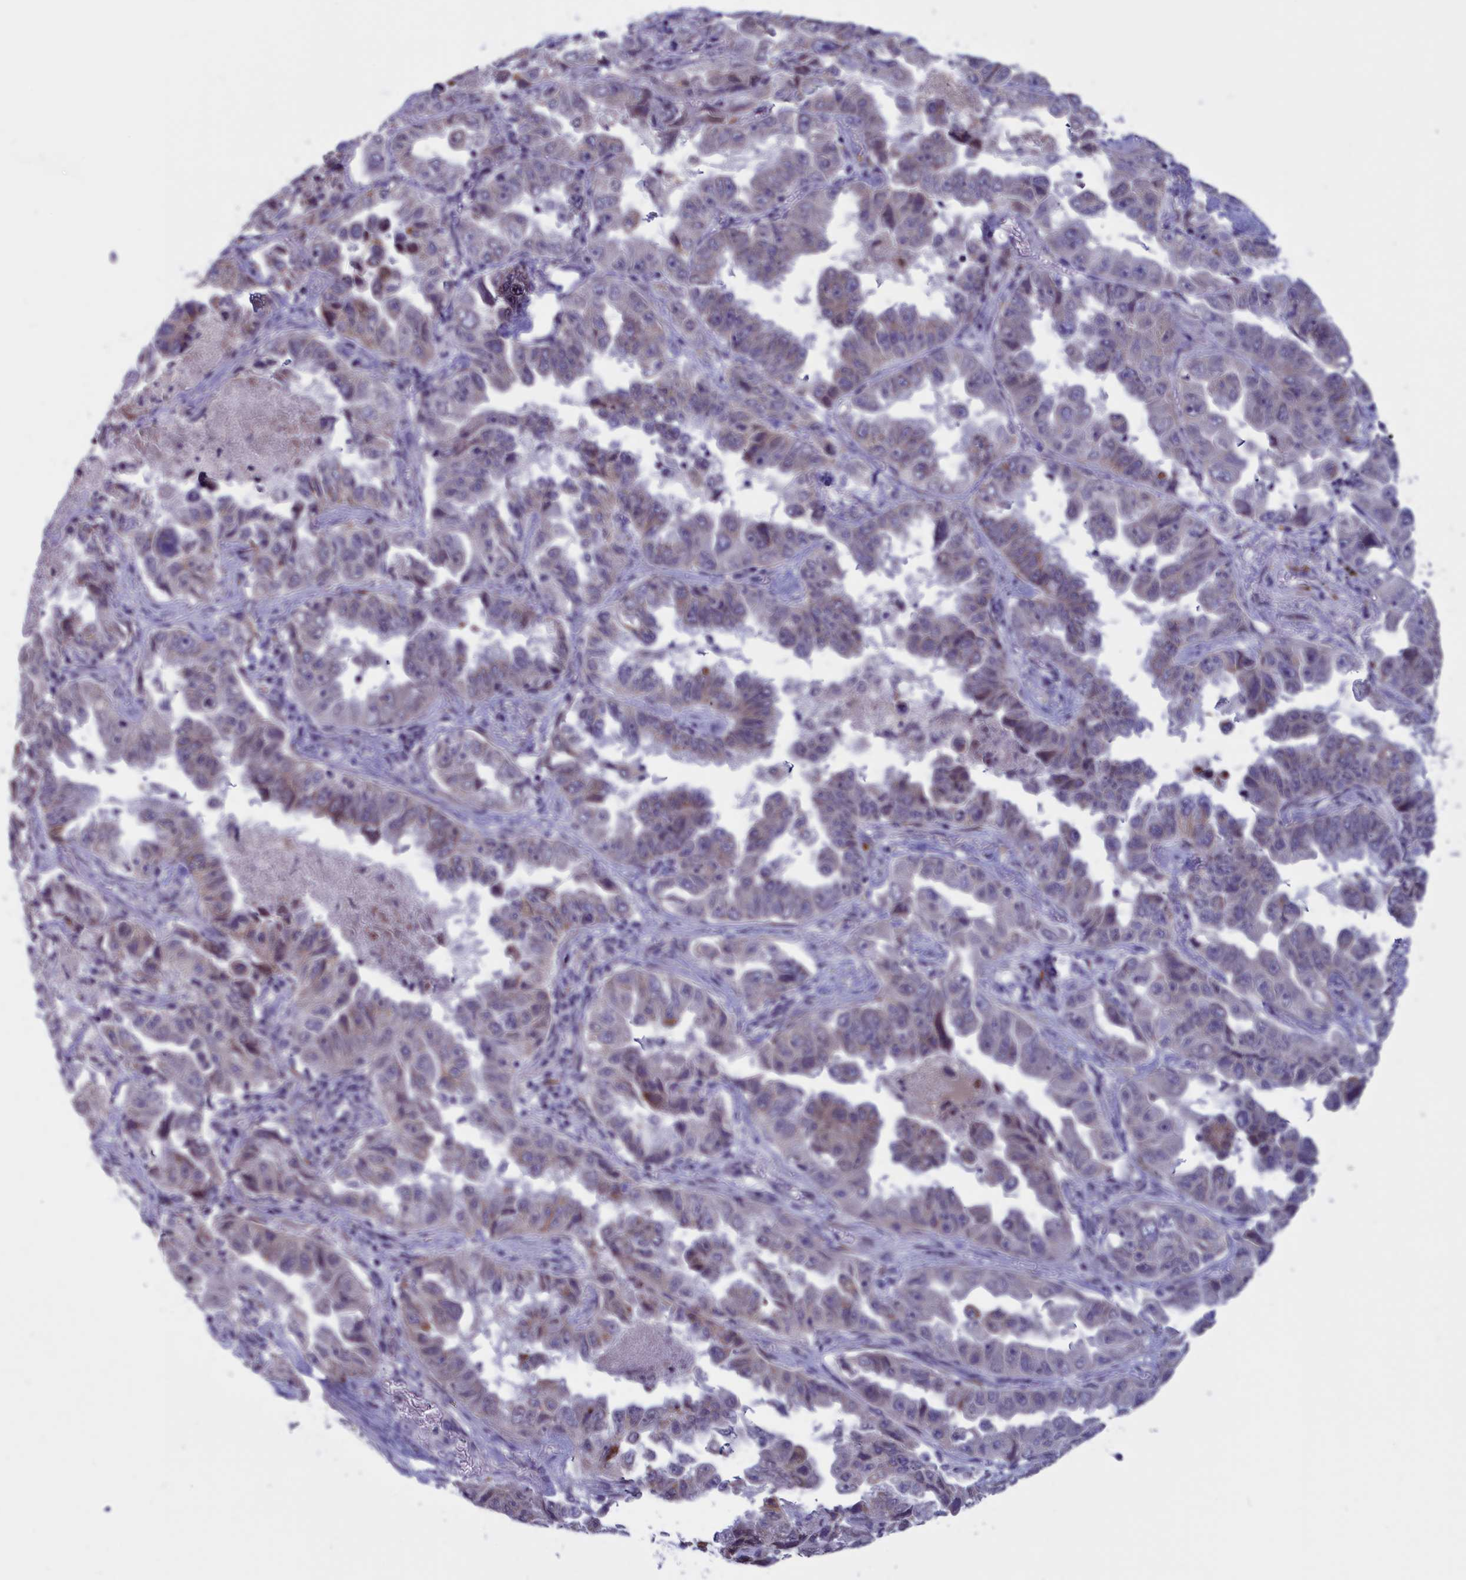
{"staining": {"intensity": "weak", "quantity": "25%-75%", "location": "cytoplasmic/membranous"}, "tissue": "lung cancer", "cell_type": "Tumor cells", "image_type": "cancer", "snomed": [{"axis": "morphology", "description": "Adenocarcinoma, NOS"}, {"axis": "topography", "description": "Lung"}], "caption": "Lung adenocarcinoma tissue demonstrates weak cytoplasmic/membranous staining in about 25%-75% of tumor cells, visualized by immunohistochemistry.", "gene": "PARS2", "patient": {"sex": "female", "age": 51}}